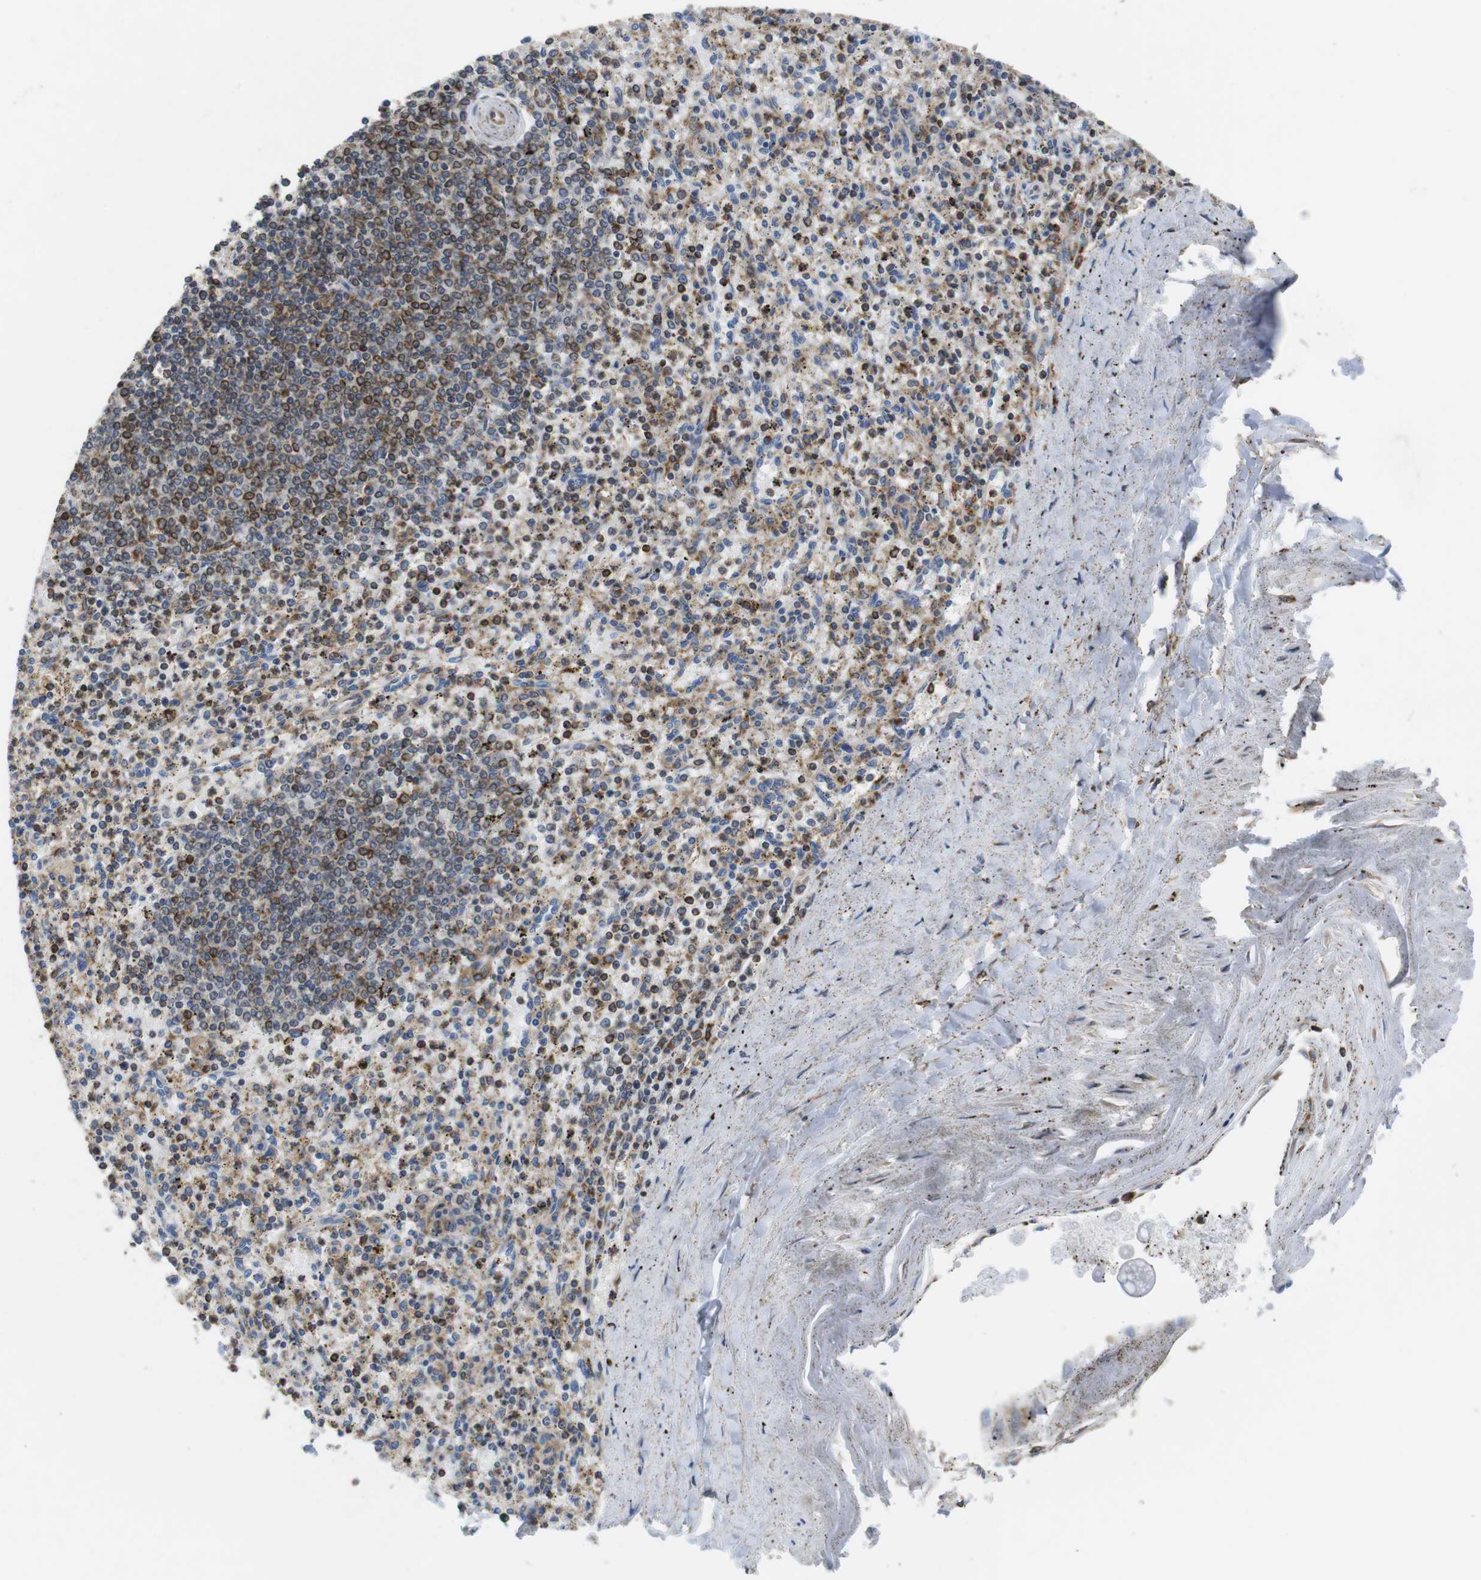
{"staining": {"intensity": "moderate", "quantity": ">75%", "location": "cytoplasmic/membranous"}, "tissue": "spleen", "cell_type": "Cells in red pulp", "image_type": "normal", "snomed": [{"axis": "morphology", "description": "Normal tissue, NOS"}, {"axis": "topography", "description": "Spleen"}], "caption": "DAB (3,3'-diaminobenzidine) immunohistochemical staining of unremarkable human spleen exhibits moderate cytoplasmic/membranous protein expression in about >75% of cells in red pulp. (DAB (3,3'-diaminobenzidine) IHC, brown staining for protein, blue staining for nuclei).", "gene": "ARL6IP5", "patient": {"sex": "male", "age": 72}}